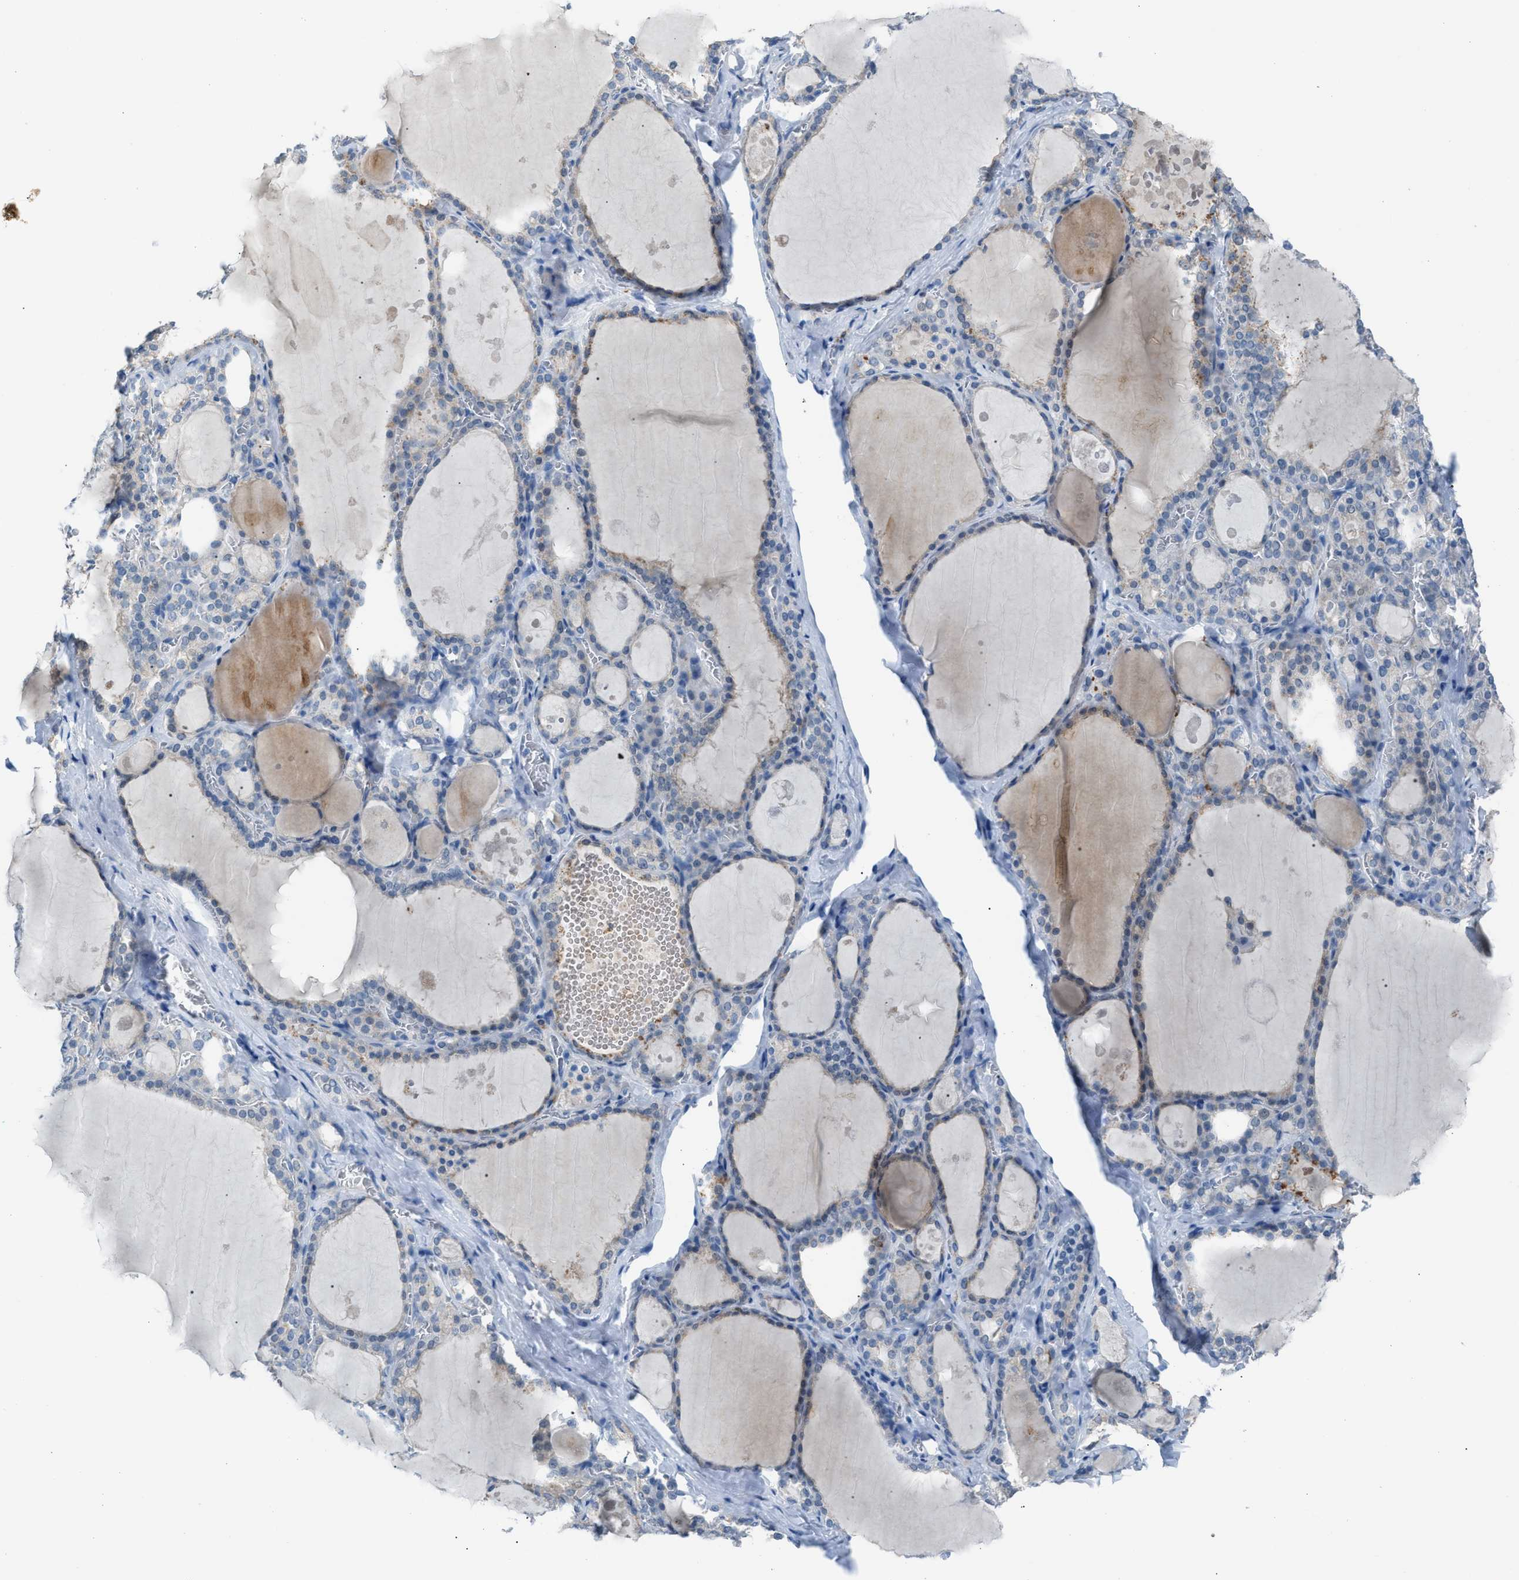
{"staining": {"intensity": "weak", "quantity": "<25%", "location": "cytoplasmic/membranous"}, "tissue": "thyroid gland", "cell_type": "Glandular cells", "image_type": "normal", "snomed": [{"axis": "morphology", "description": "Normal tissue, NOS"}, {"axis": "topography", "description": "Thyroid gland"}], "caption": "Glandular cells are negative for brown protein staining in normal thyroid gland.", "gene": "CLEC10A", "patient": {"sex": "male", "age": 56}}